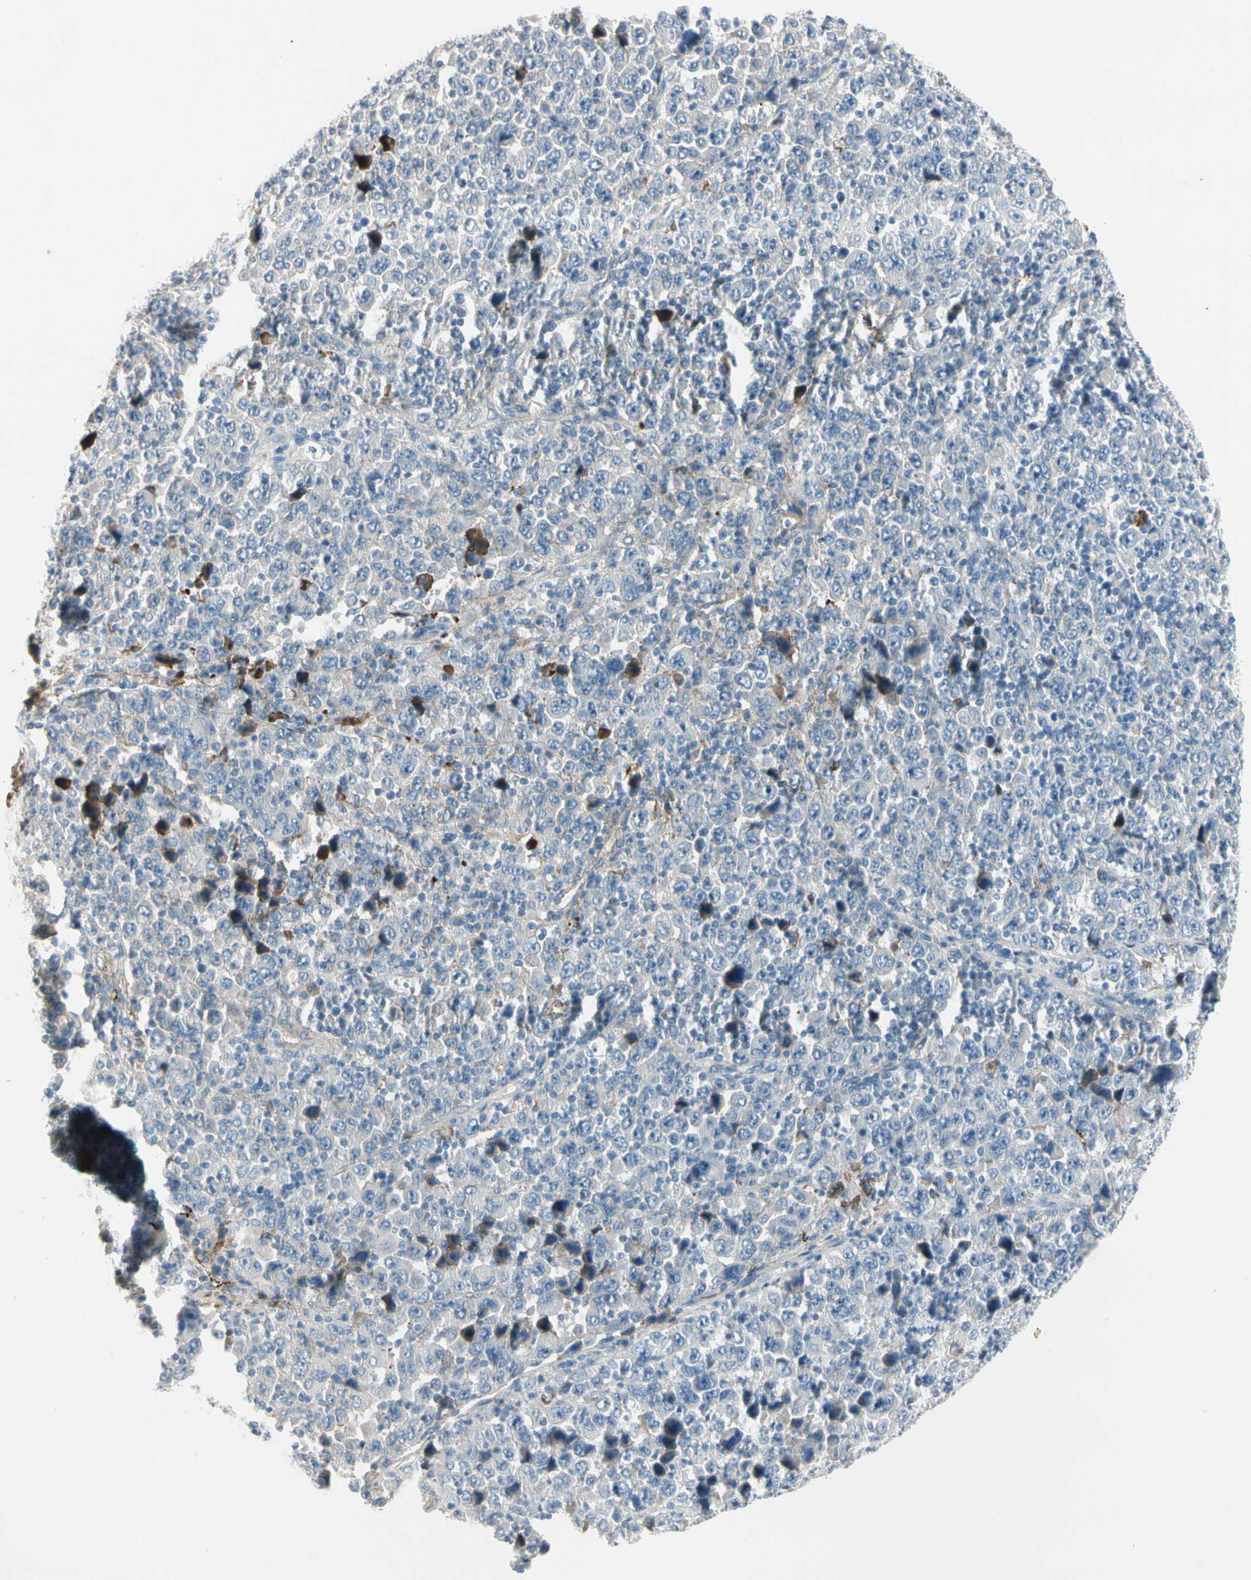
{"staining": {"intensity": "negative", "quantity": "none", "location": "none"}, "tissue": "stomach cancer", "cell_type": "Tumor cells", "image_type": "cancer", "snomed": [{"axis": "morphology", "description": "Normal tissue, NOS"}, {"axis": "morphology", "description": "Adenocarcinoma, NOS"}, {"axis": "topography", "description": "Stomach, upper"}, {"axis": "topography", "description": "Stomach"}], "caption": "Human adenocarcinoma (stomach) stained for a protein using IHC demonstrates no staining in tumor cells.", "gene": "SERPIND1", "patient": {"sex": "male", "age": 59}}